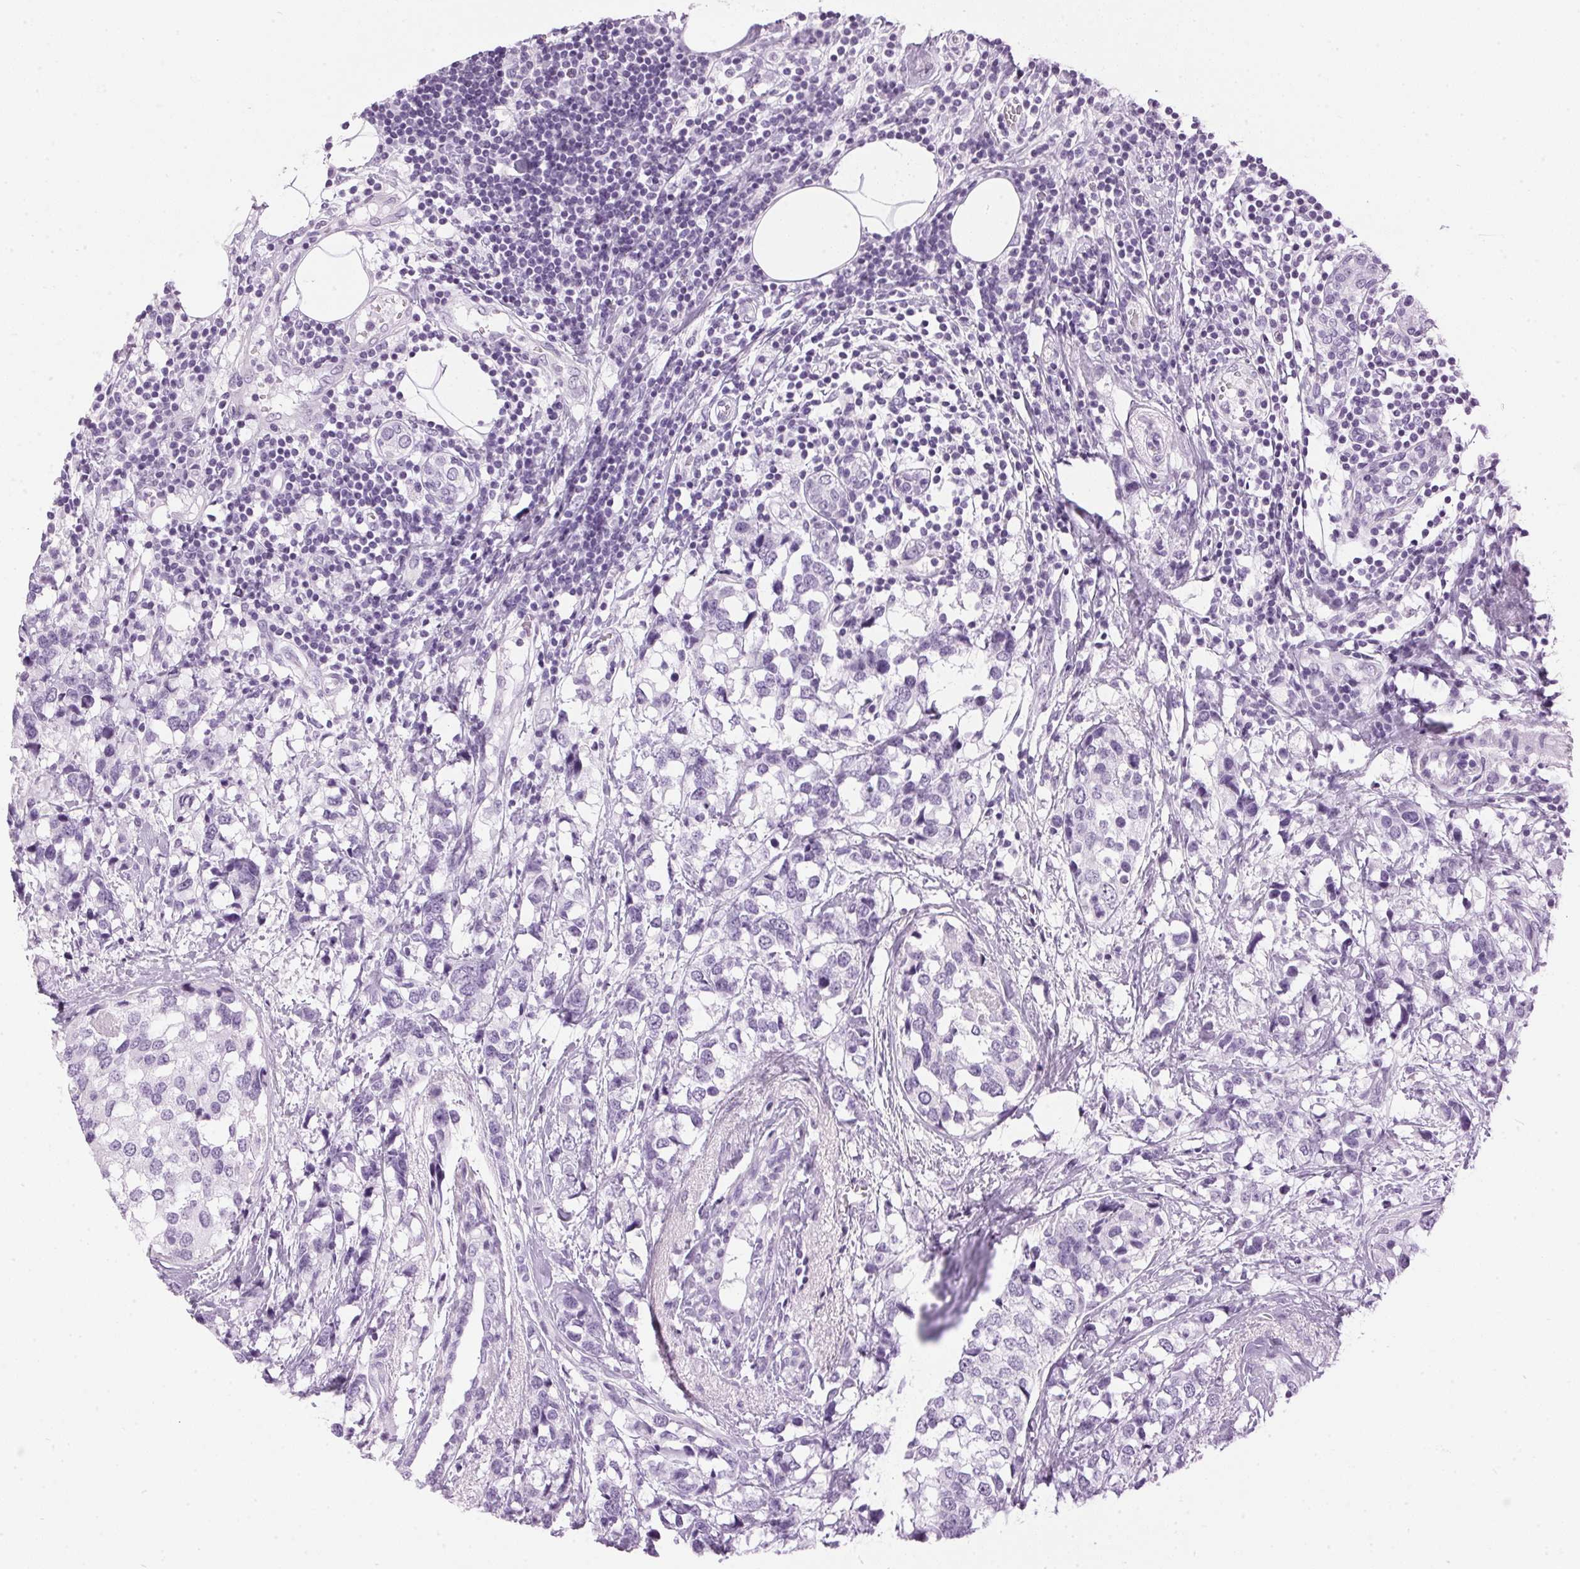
{"staining": {"intensity": "negative", "quantity": "none", "location": "none"}, "tissue": "breast cancer", "cell_type": "Tumor cells", "image_type": "cancer", "snomed": [{"axis": "morphology", "description": "Lobular carcinoma"}, {"axis": "topography", "description": "Breast"}], "caption": "Tumor cells are negative for brown protein staining in breast lobular carcinoma.", "gene": "SP7", "patient": {"sex": "female", "age": 59}}